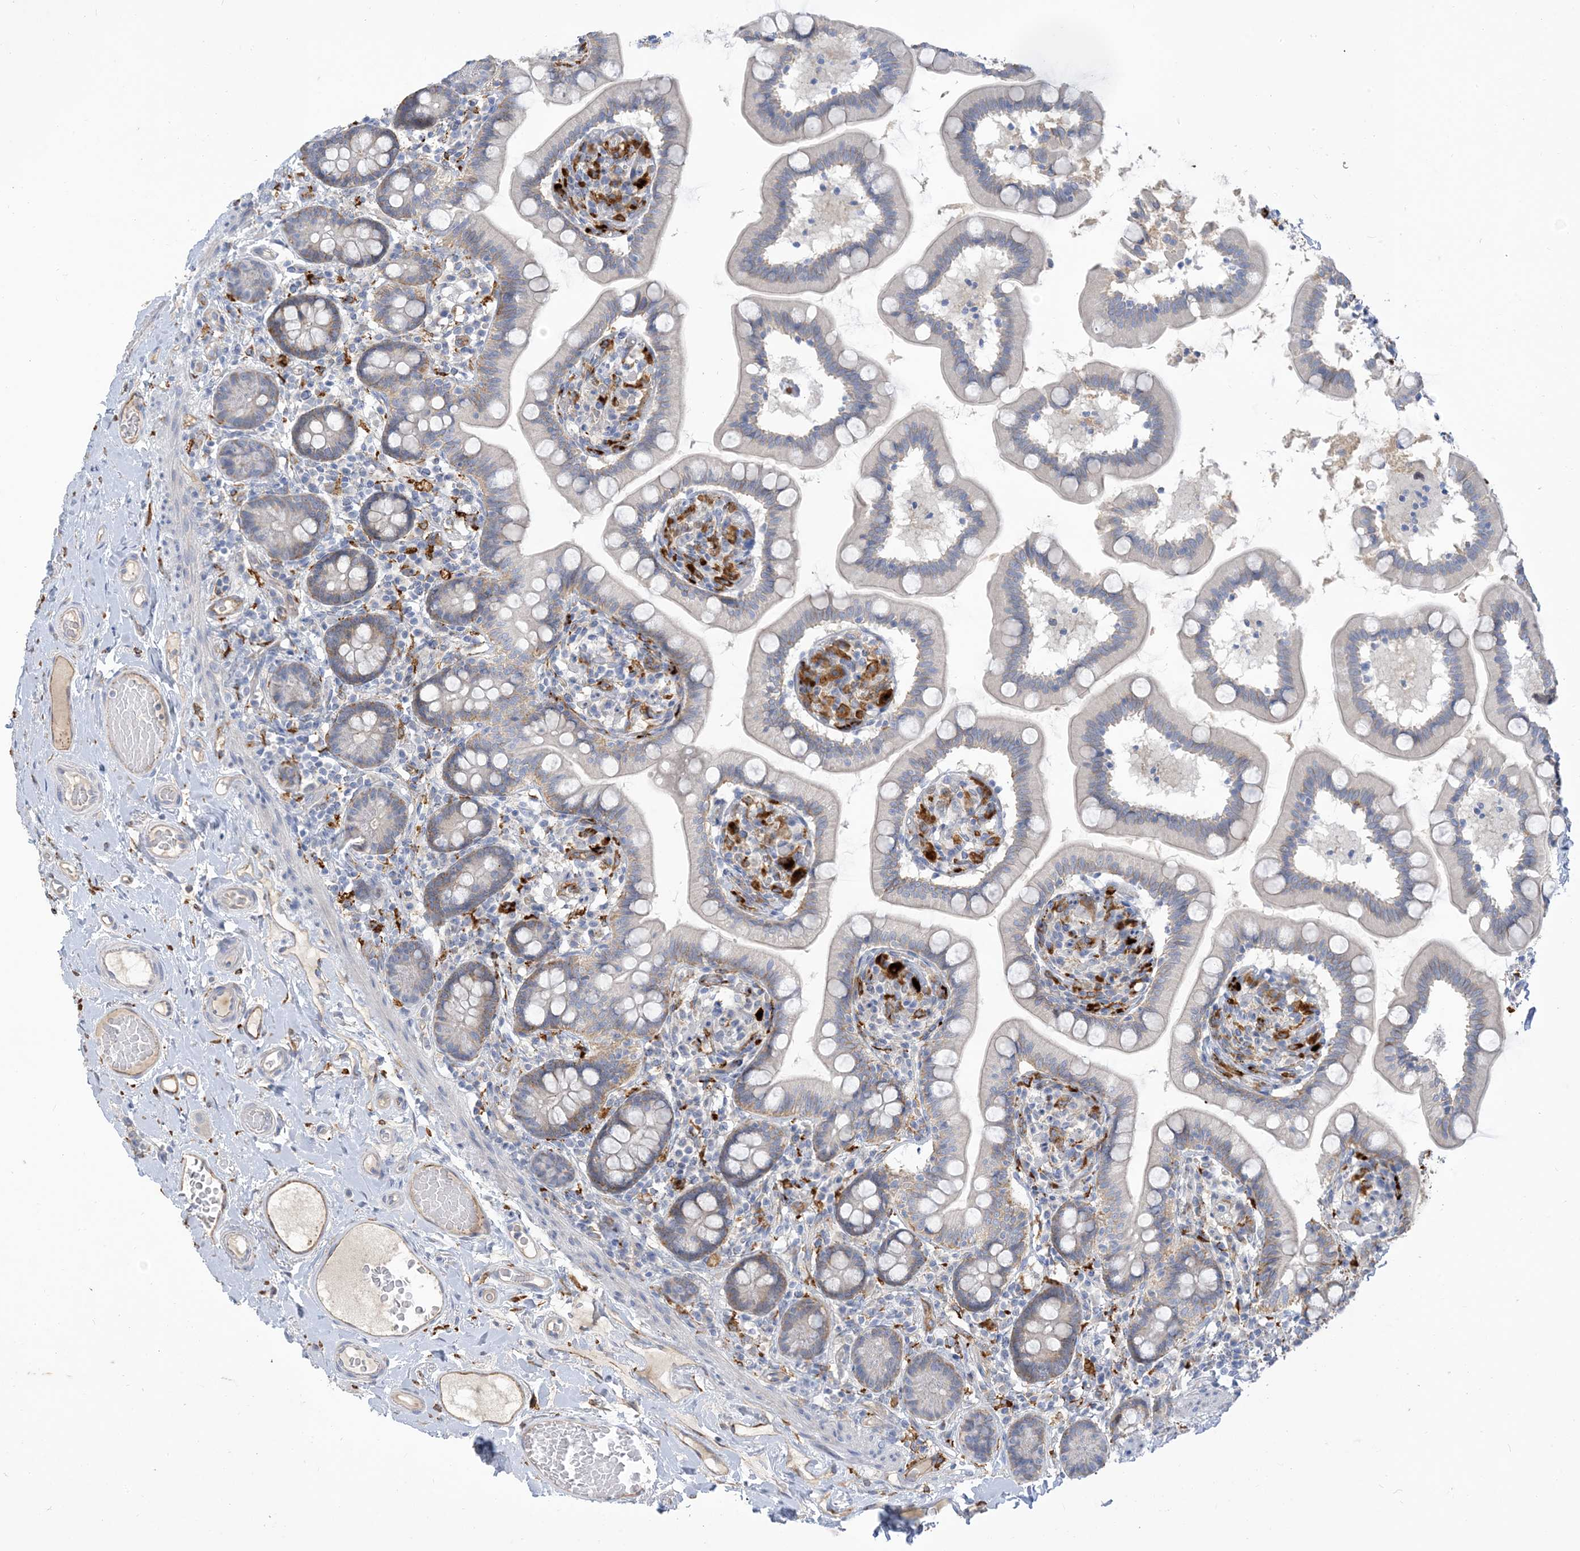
{"staining": {"intensity": "moderate", "quantity": "<25%", "location": "cytoplasmic/membranous"}, "tissue": "small intestine", "cell_type": "Glandular cells", "image_type": "normal", "snomed": [{"axis": "morphology", "description": "Normal tissue, NOS"}, {"axis": "topography", "description": "Small intestine"}], "caption": "The histopathology image reveals staining of normal small intestine, revealing moderate cytoplasmic/membranous protein expression (brown color) within glandular cells. (DAB (3,3'-diaminobenzidine) IHC, brown staining for protein, blue staining for nuclei).", "gene": "PEAR1", "patient": {"sex": "female", "age": 64}}